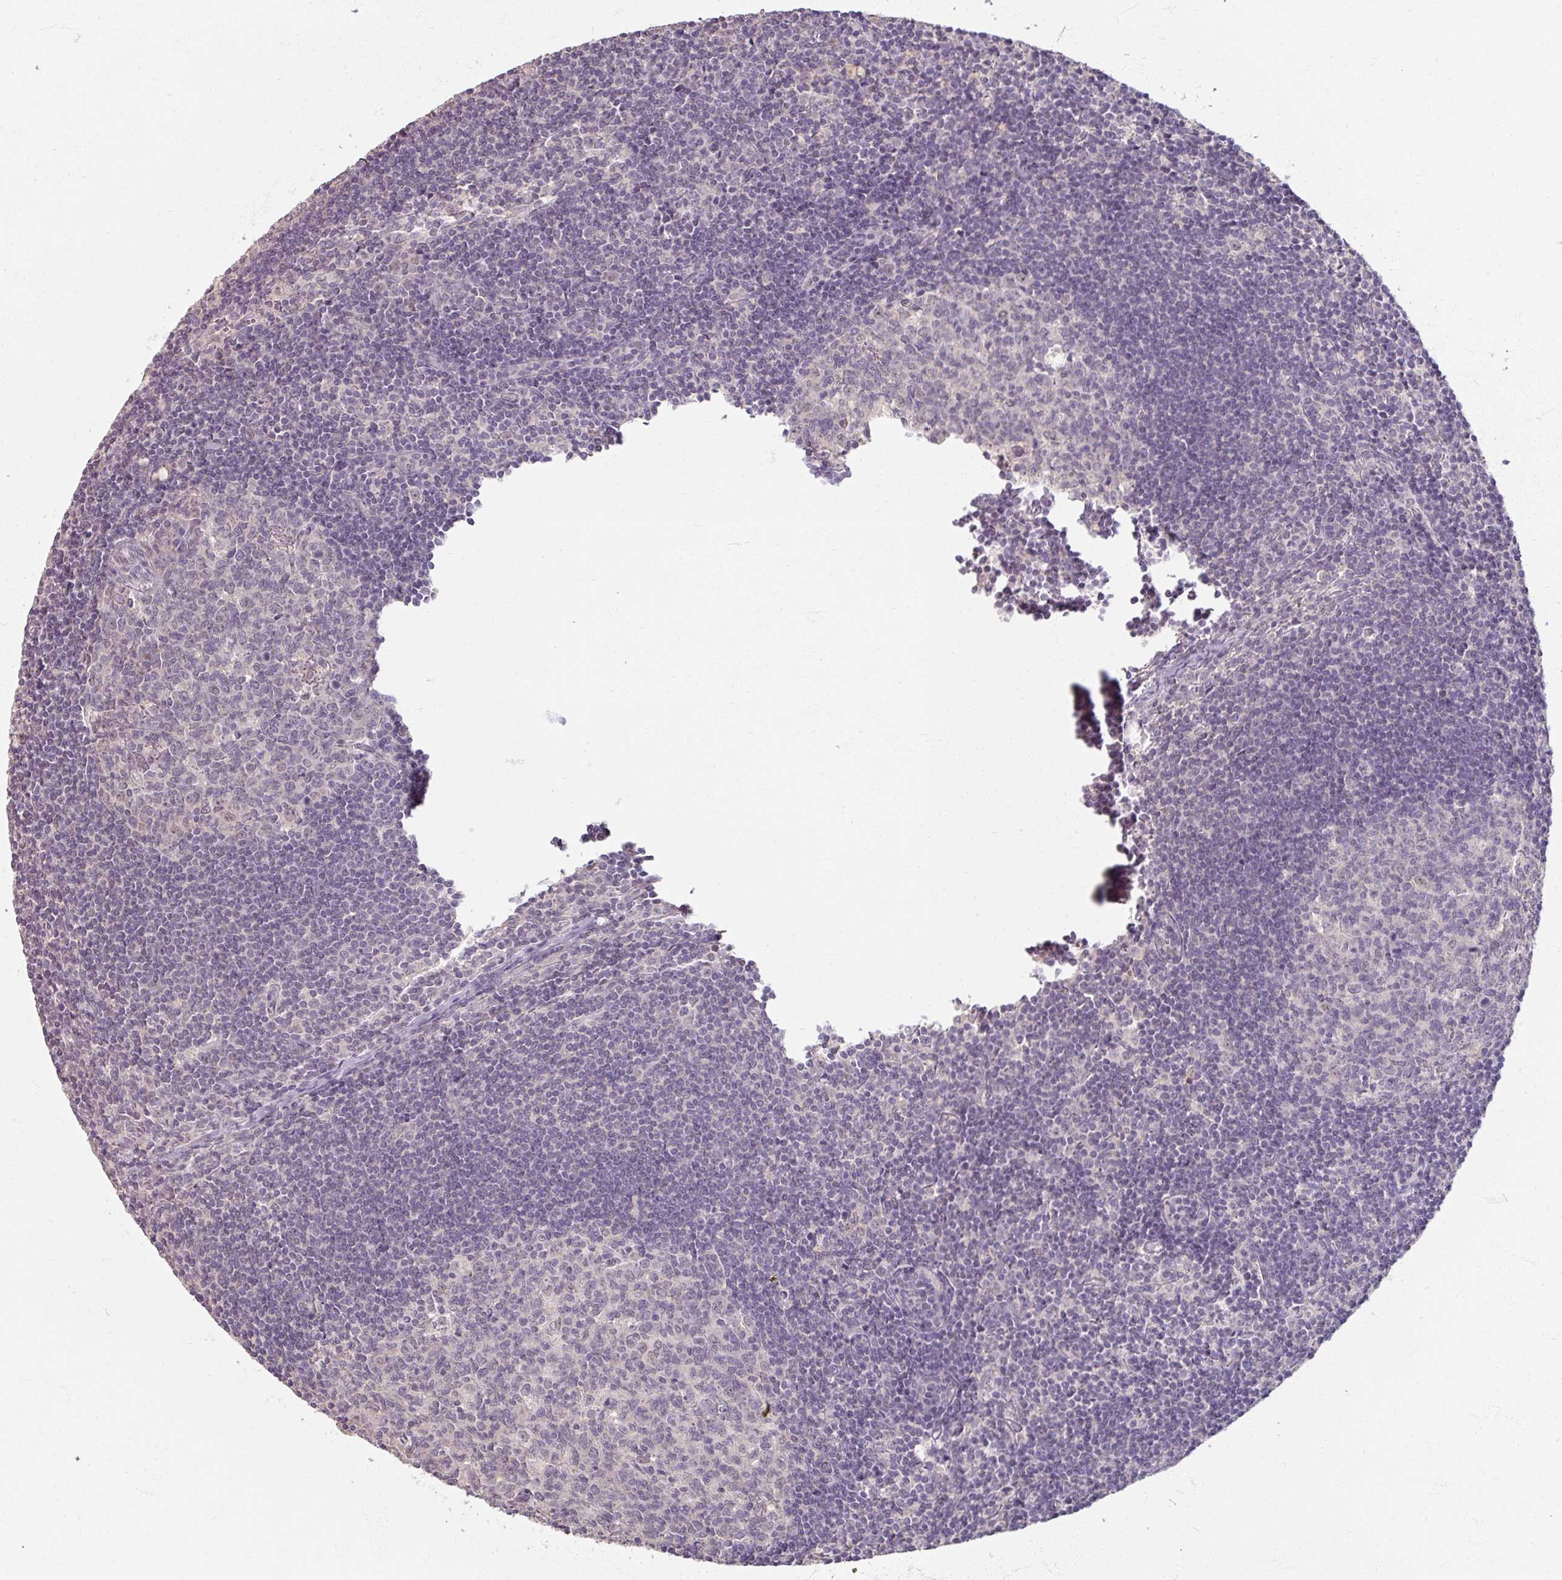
{"staining": {"intensity": "negative", "quantity": "none", "location": "none"}, "tissue": "lymph node", "cell_type": "Germinal center cells", "image_type": "normal", "snomed": [{"axis": "morphology", "description": "Normal tissue, NOS"}, {"axis": "topography", "description": "Lymph node"}], "caption": "Germinal center cells are negative for protein expression in normal human lymph node.", "gene": "SOX11", "patient": {"sex": "female", "age": 29}}